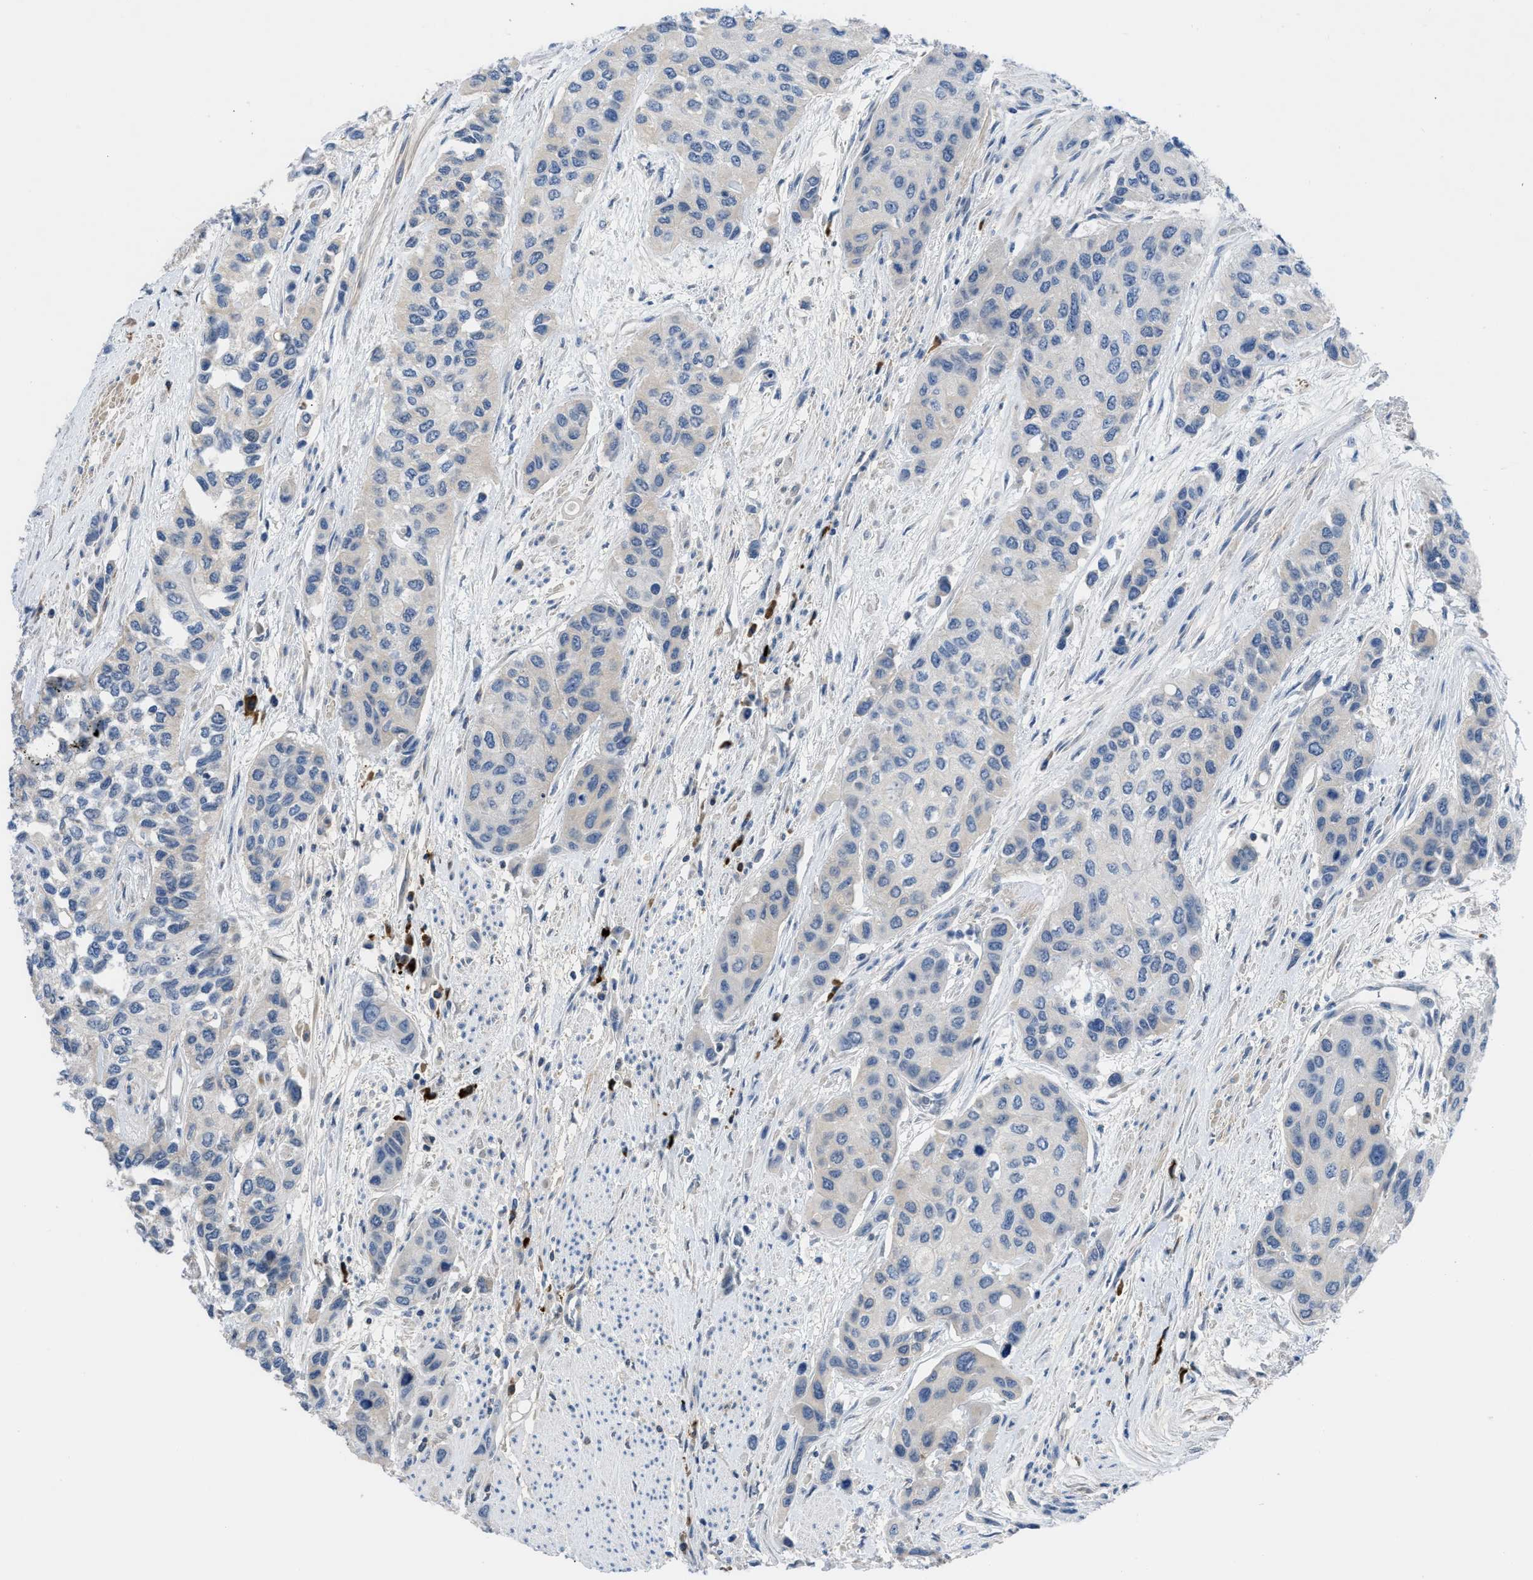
{"staining": {"intensity": "weak", "quantity": "<25%", "location": "cytoplasmic/membranous"}, "tissue": "urothelial cancer", "cell_type": "Tumor cells", "image_type": "cancer", "snomed": [{"axis": "morphology", "description": "Urothelial carcinoma, High grade"}, {"axis": "topography", "description": "Urinary bladder"}], "caption": "Immunohistochemical staining of human urothelial carcinoma (high-grade) reveals no significant expression in tumor cells. (IHC, brightfield microscopy, high magnification).", "gene": "OR9K2", "patient": {"sex": "female", "age": 56}}